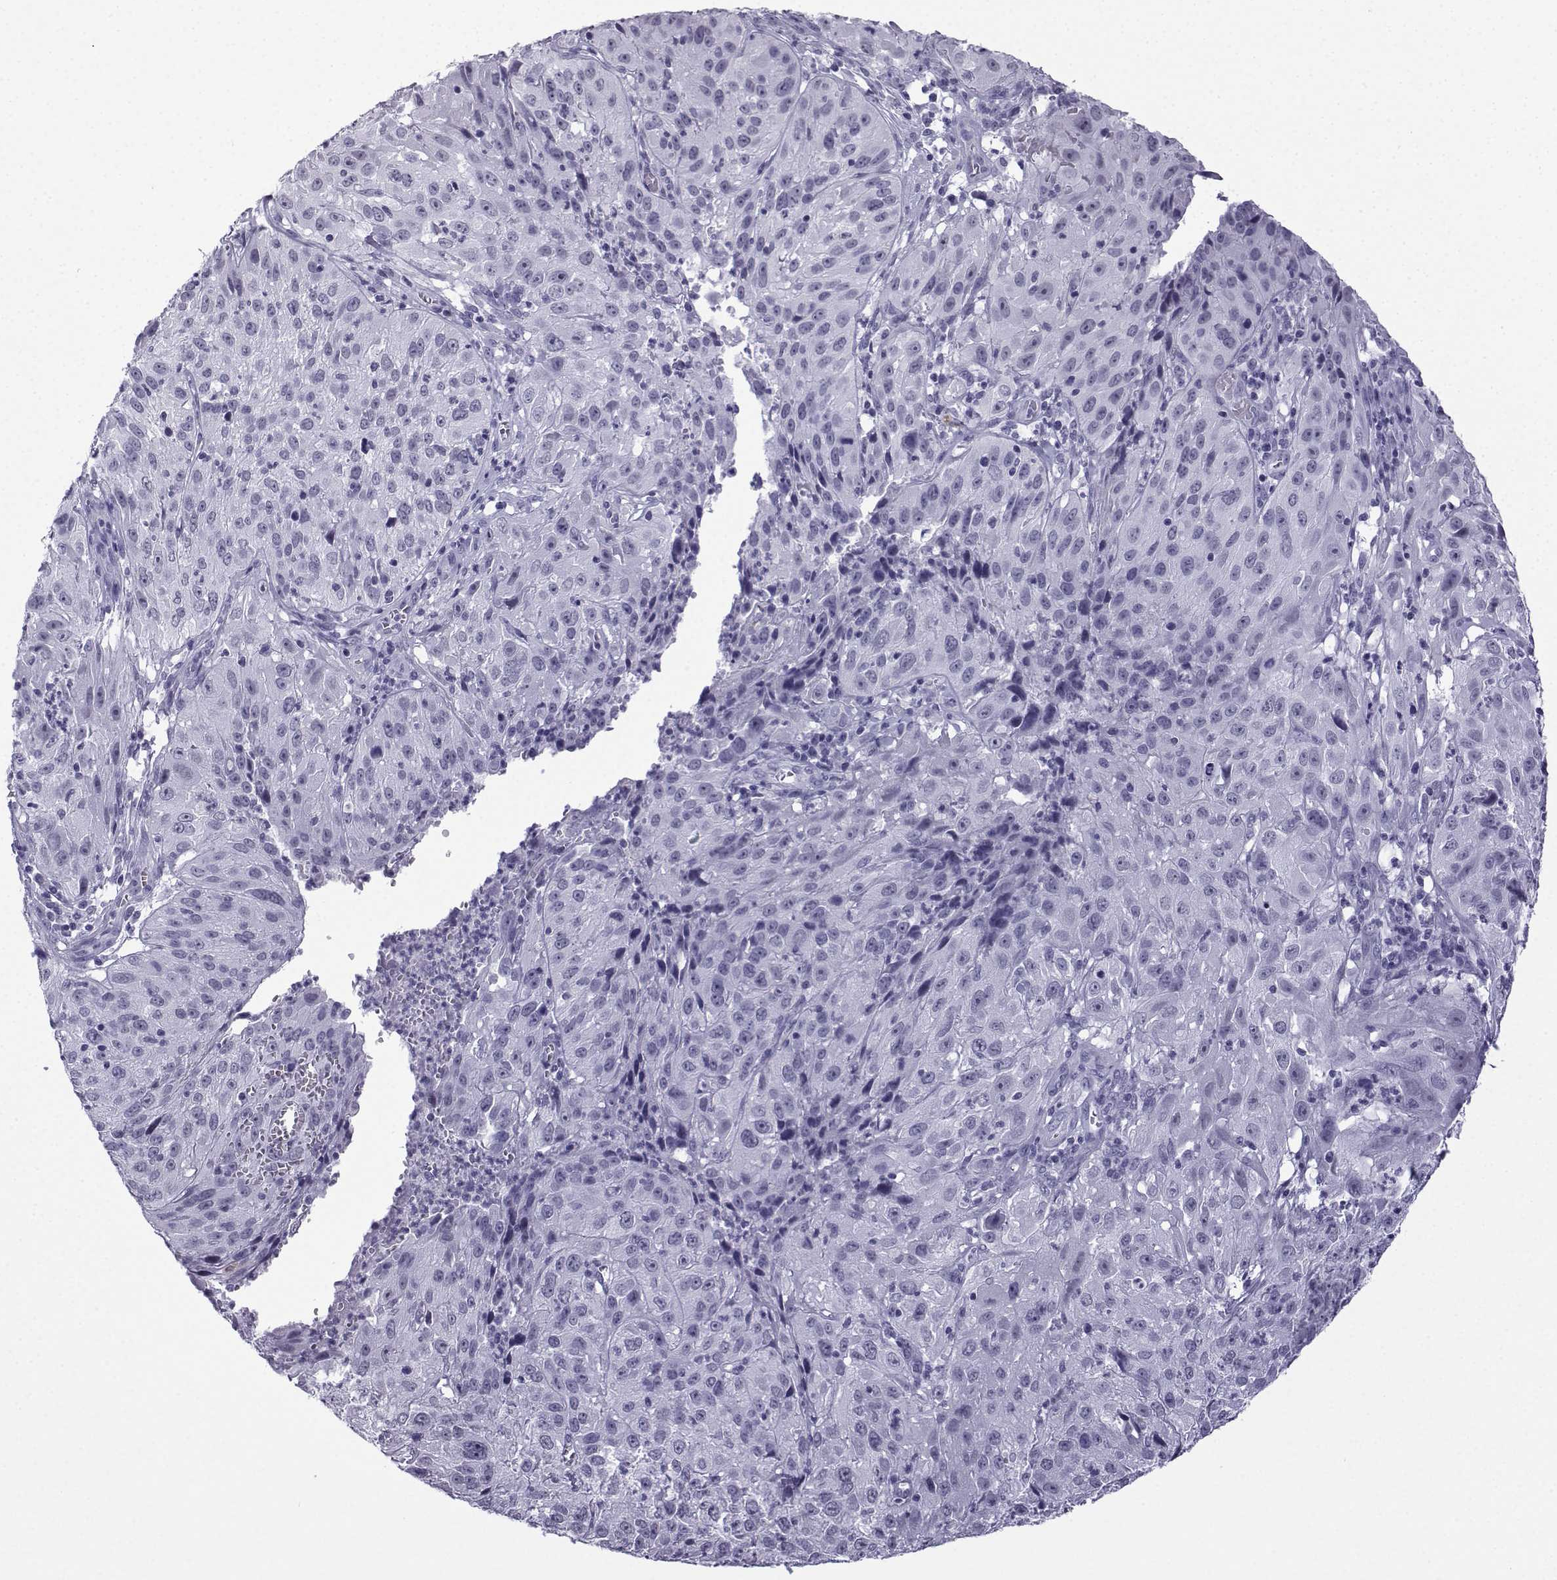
{"staining": {"intensity": "negative", "quantity": "none", "location": "none"}, "tissue": "cervical cancer", "cell_type": "Tumor cells", "image_type": "cancer", "snomed": [{"axis": "morphology", "description": "Squamous cell carcinoma, NOS"}, {"axis": "topography", "description": "Cervix"}], "caption": "Immunohistochemical staining of cervical cancer (squamous cell carcinoma) reveals no significant staining in tumor cells. (Immunohistochemistry, brightfield microscopy, high magnification).", "gene": "MRGBP", "patient": {"sex": "female", "age": 32}}